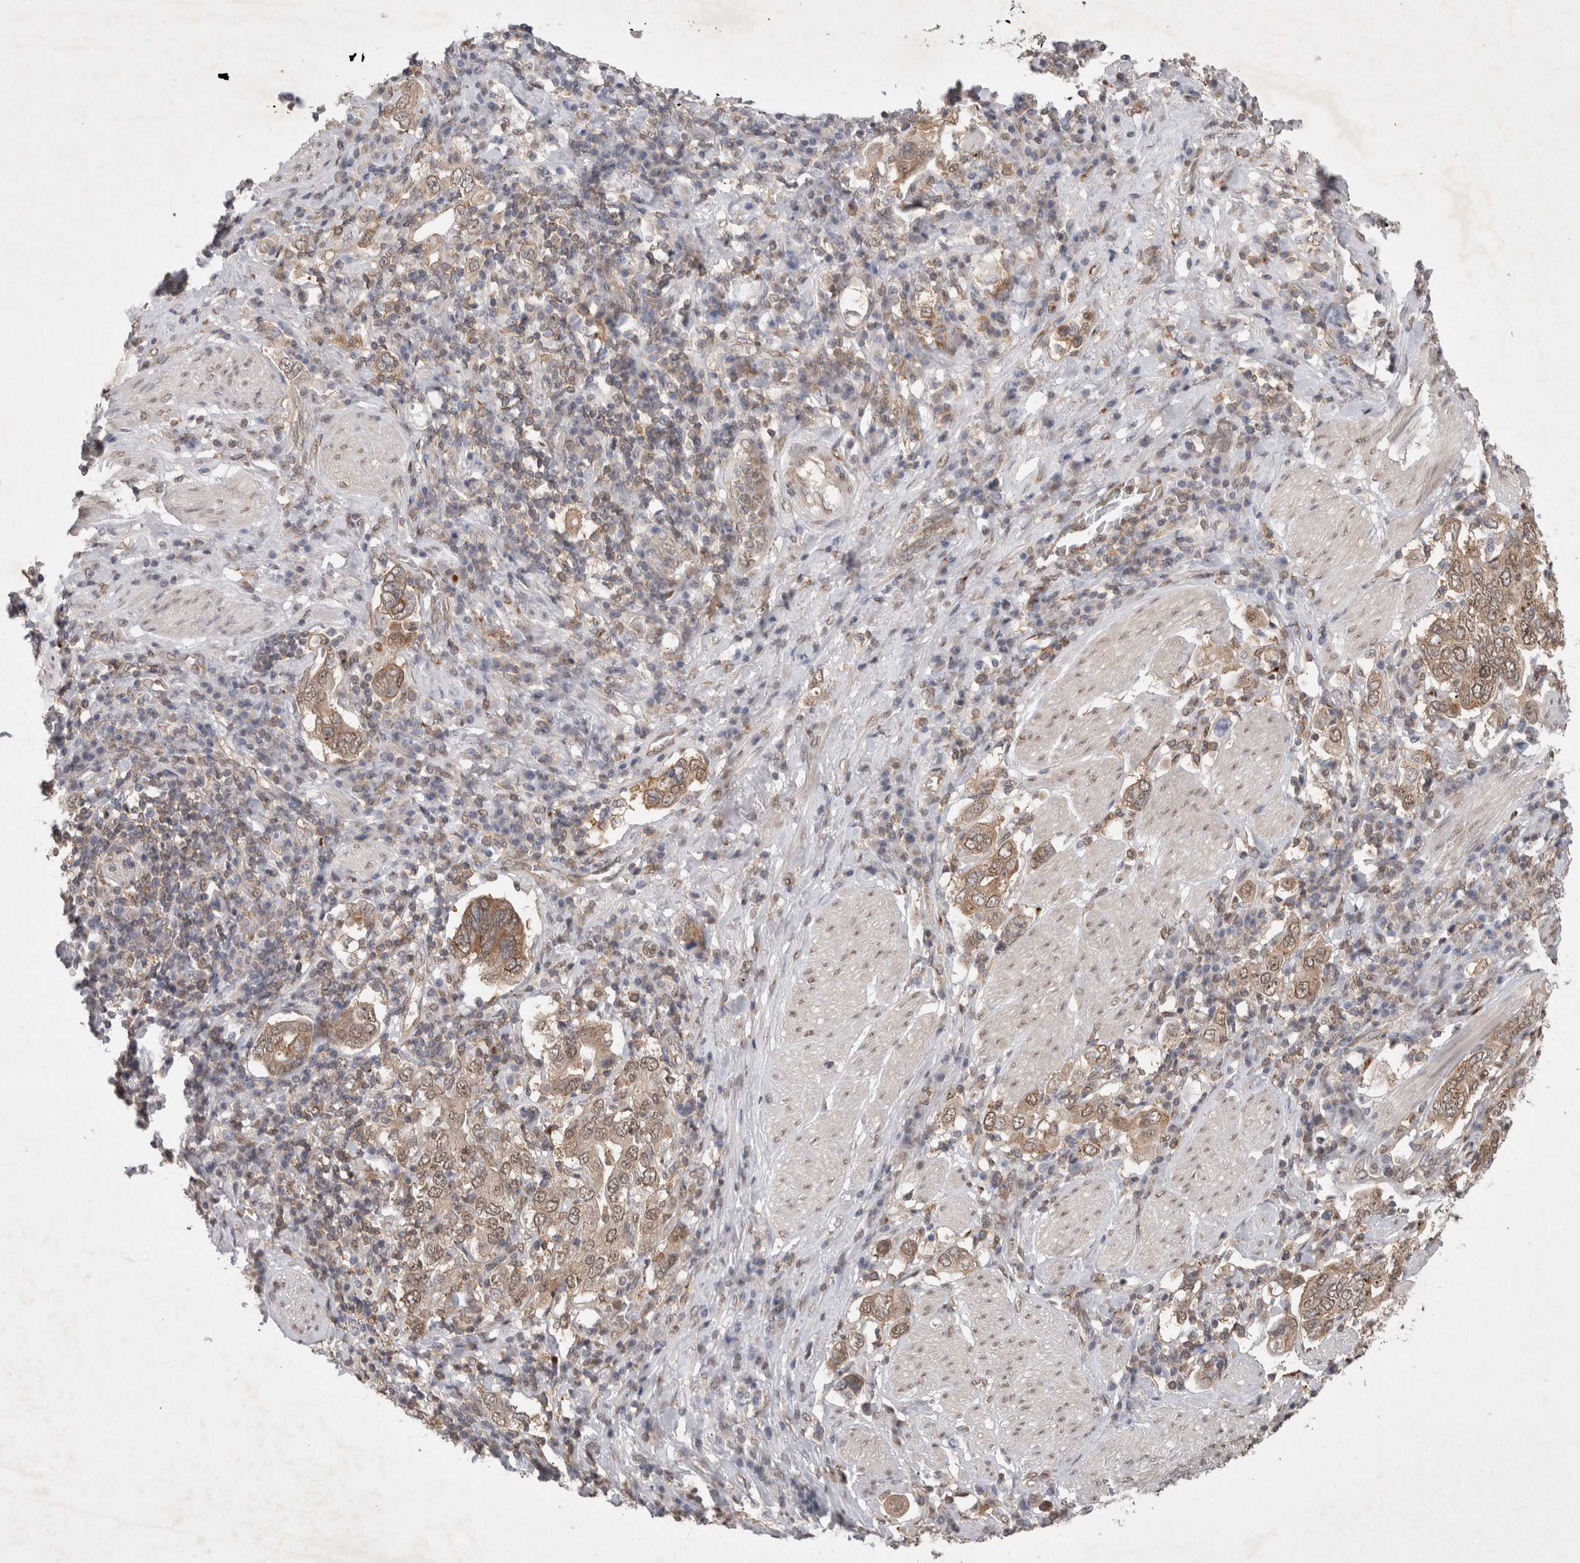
{"staining": {"intensity": "moderate", "quantity": "25%-75%", "location": "cytoplasmic/membranous"}, "tissue": "stomach cancer", "cell_type": "Tumor cells", "image_type": "cancer", "snomed": [{"axis": "morphology", "description": "Adenocarcinoma, NOS"}, {"axis": "topography", "description": "Stomach, upper"}], "caption": "The histopathology image demonstrates immunohistochemical staining of stomach cancer. There is moderate cytoplasmic/membranous expression is seen in about 25%-75% of tumor cells. (Brightfield microscopy of DAB IHC at high magnification).", "gene": "WIPF2", "patient": {"sex": "male", "age": 62}}